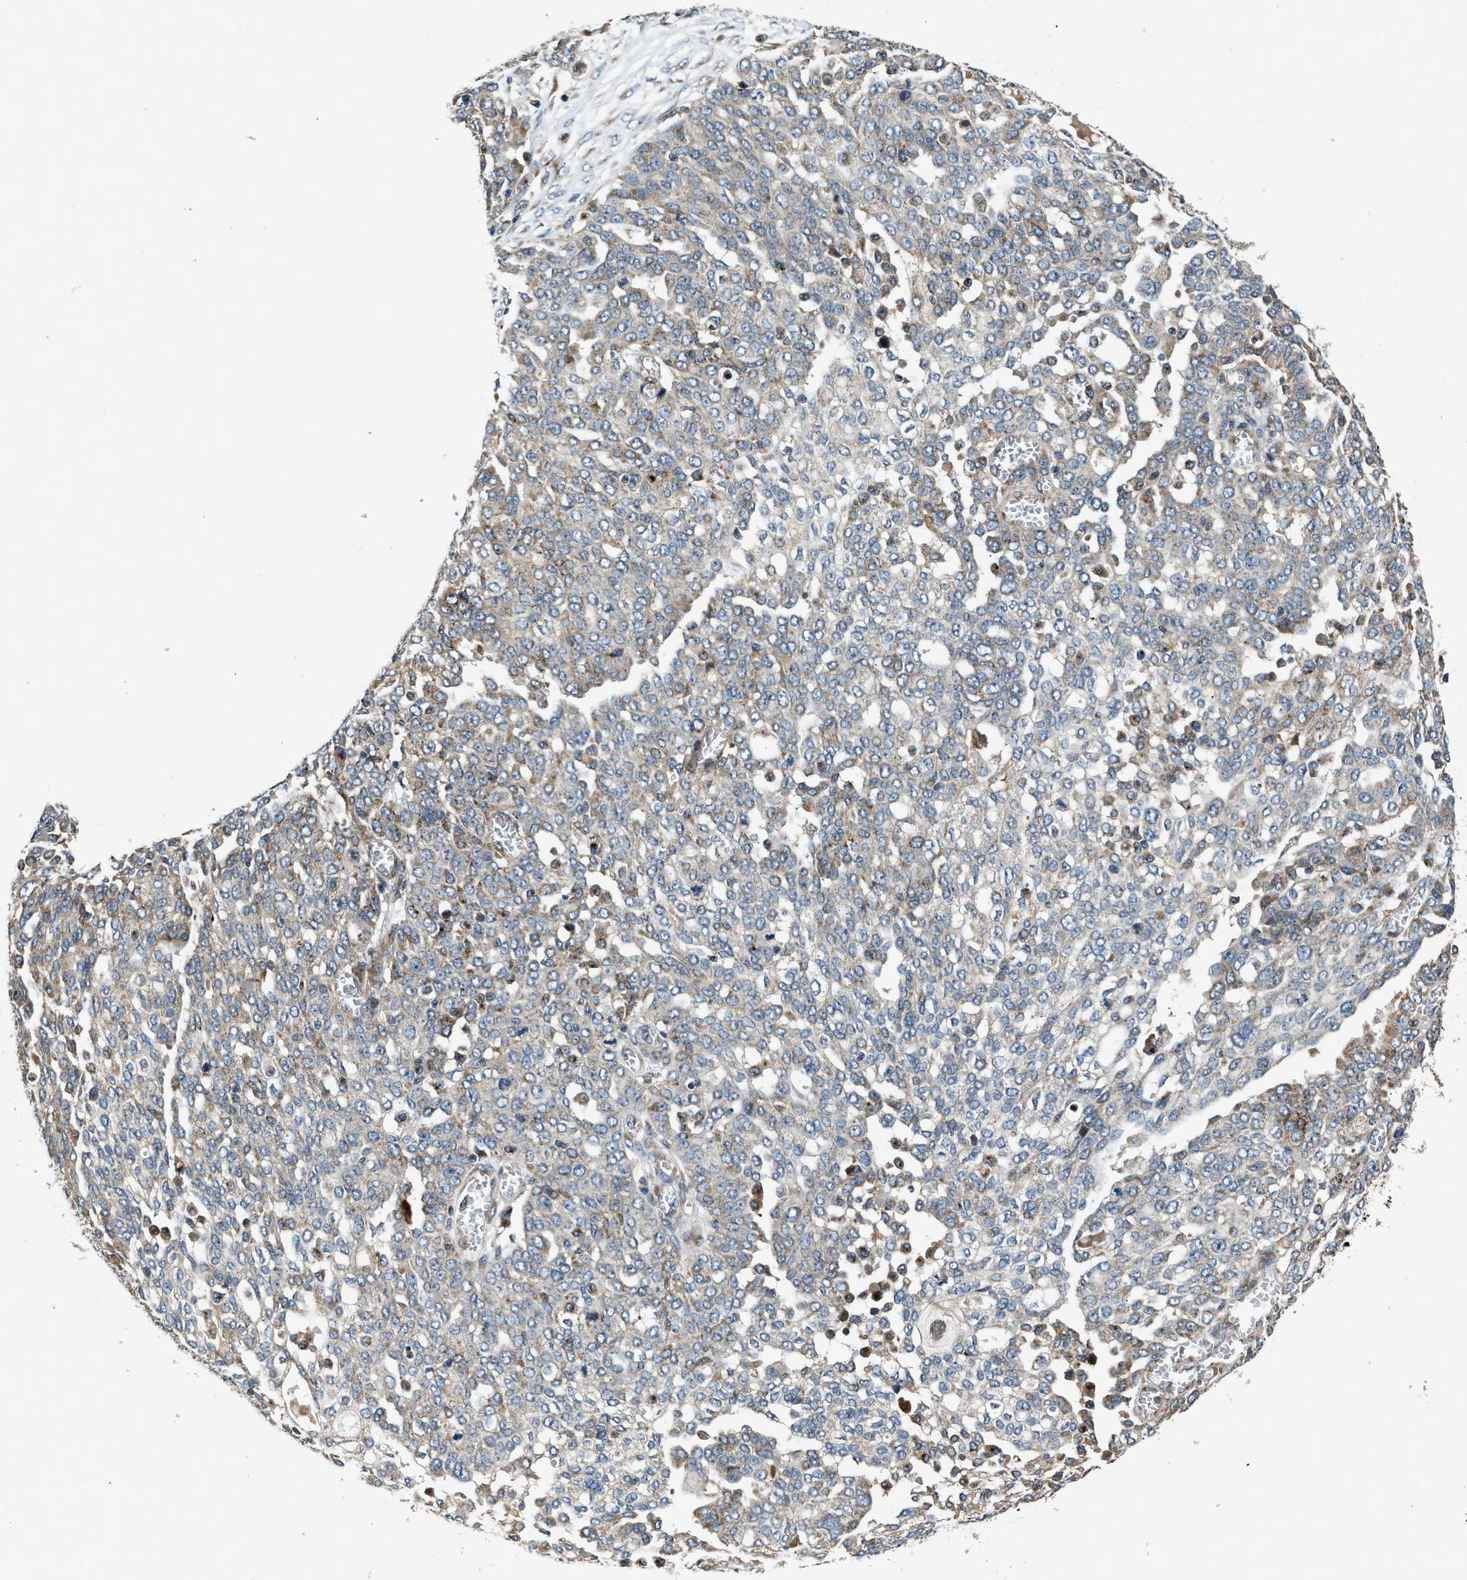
{"staining": {"intensity": "weak", "quantity": "<25%", "location": "cytoplasmic/membranous"}, "tissue": "ovarian cancer", "cell_type": "Tumor cells", "image_type": "cancer", "snomed": [{"axis": "morphology", "description": "Cystadenocarcinoma, serous, NOS"}, {"axis": "topography", "description": "Soft tissue"}, {"axis": "topography", "description": "Ovary"}], "caption": "High magnification brightfield microscopy of ovarian cancer stained with DAB (brown) and counterstained with hematoxylin (blue): tumor cells show no significant positivity.", "gene": "FUT8", "patient": {"sex": "female", "age": 57}}